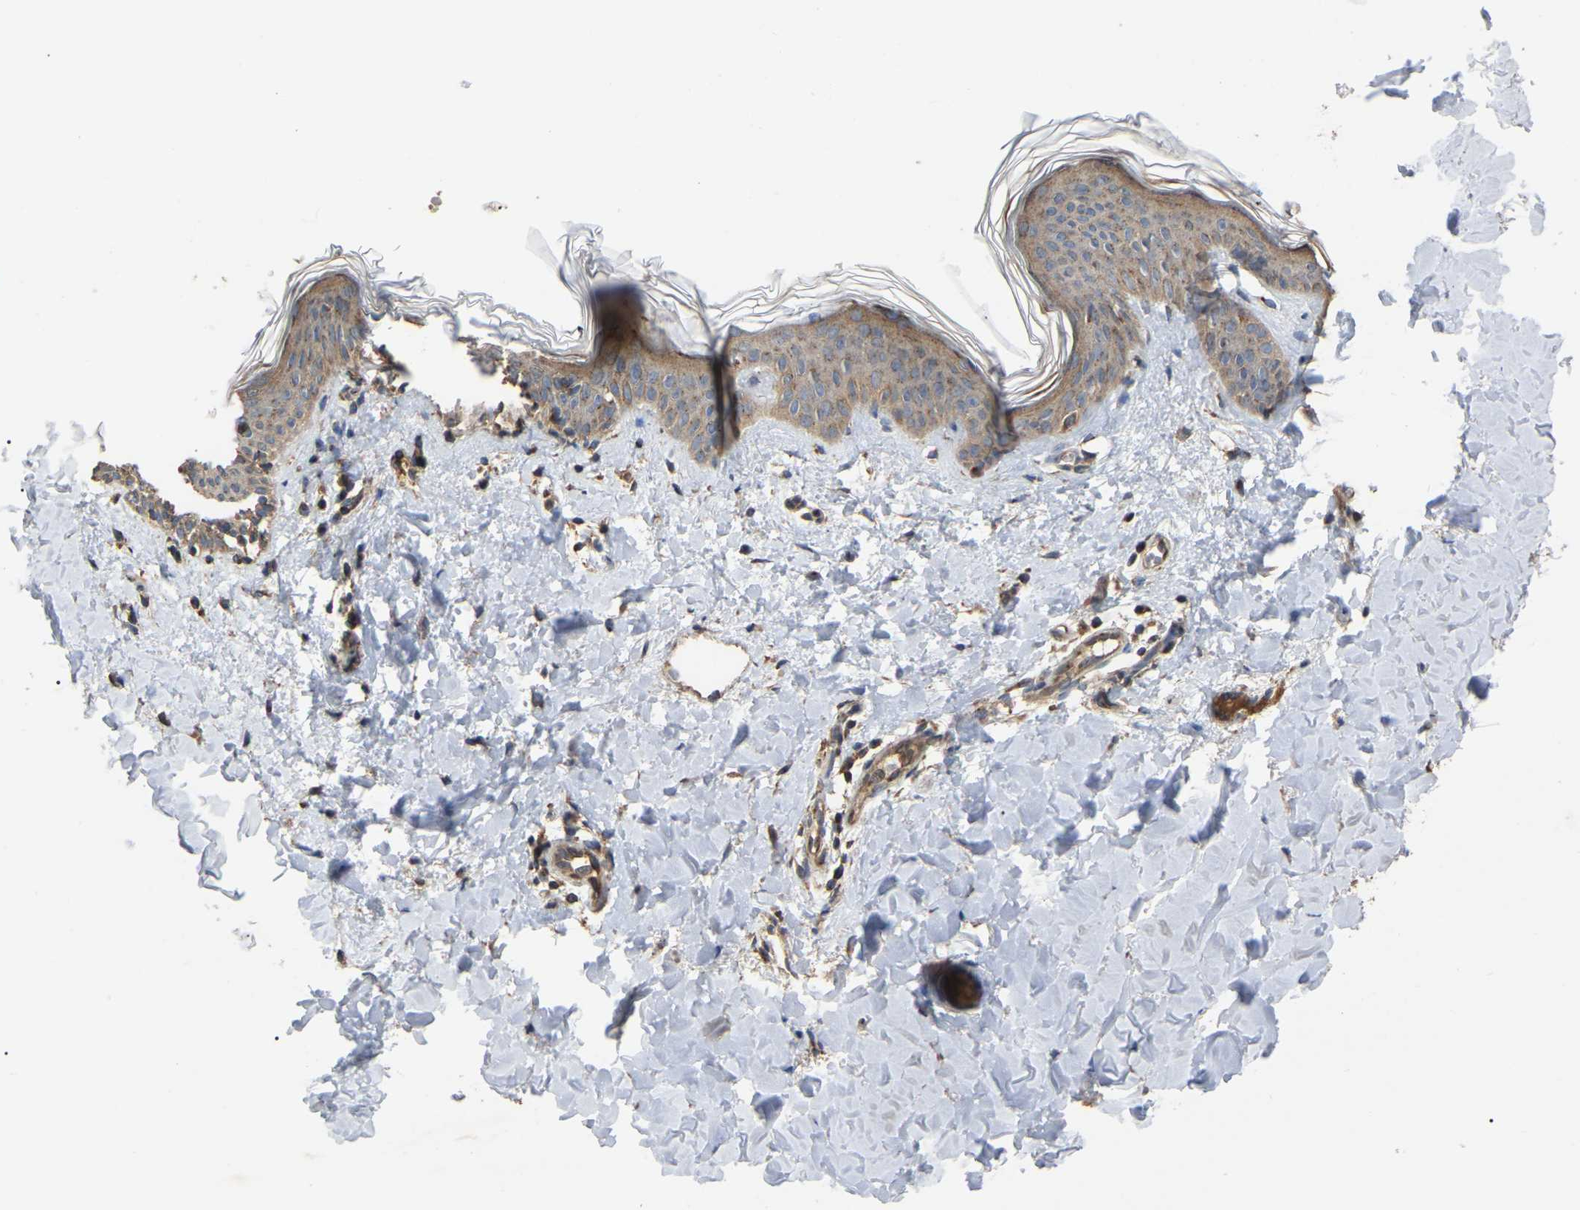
{"staining": {"intensity": "weak", "quantity": ">75%", "location": "cytoplasmic/membranous"}, "tissue": "skin", "cell_type": "Fibroblasts", "image_type": "normal", "snomed": [{"axis": "morphology", "description": "Normal tissue, NOS"}, {"axis": "topography", "description": "Skin"}], "caption": "Protein analysis of unremarkable skin demonstrates weak cytoplasmic/membranous expression in approximately >75% of fibroblasts.", "gene": "GCC1", "patient": {"sex": "female", "age": 17}}